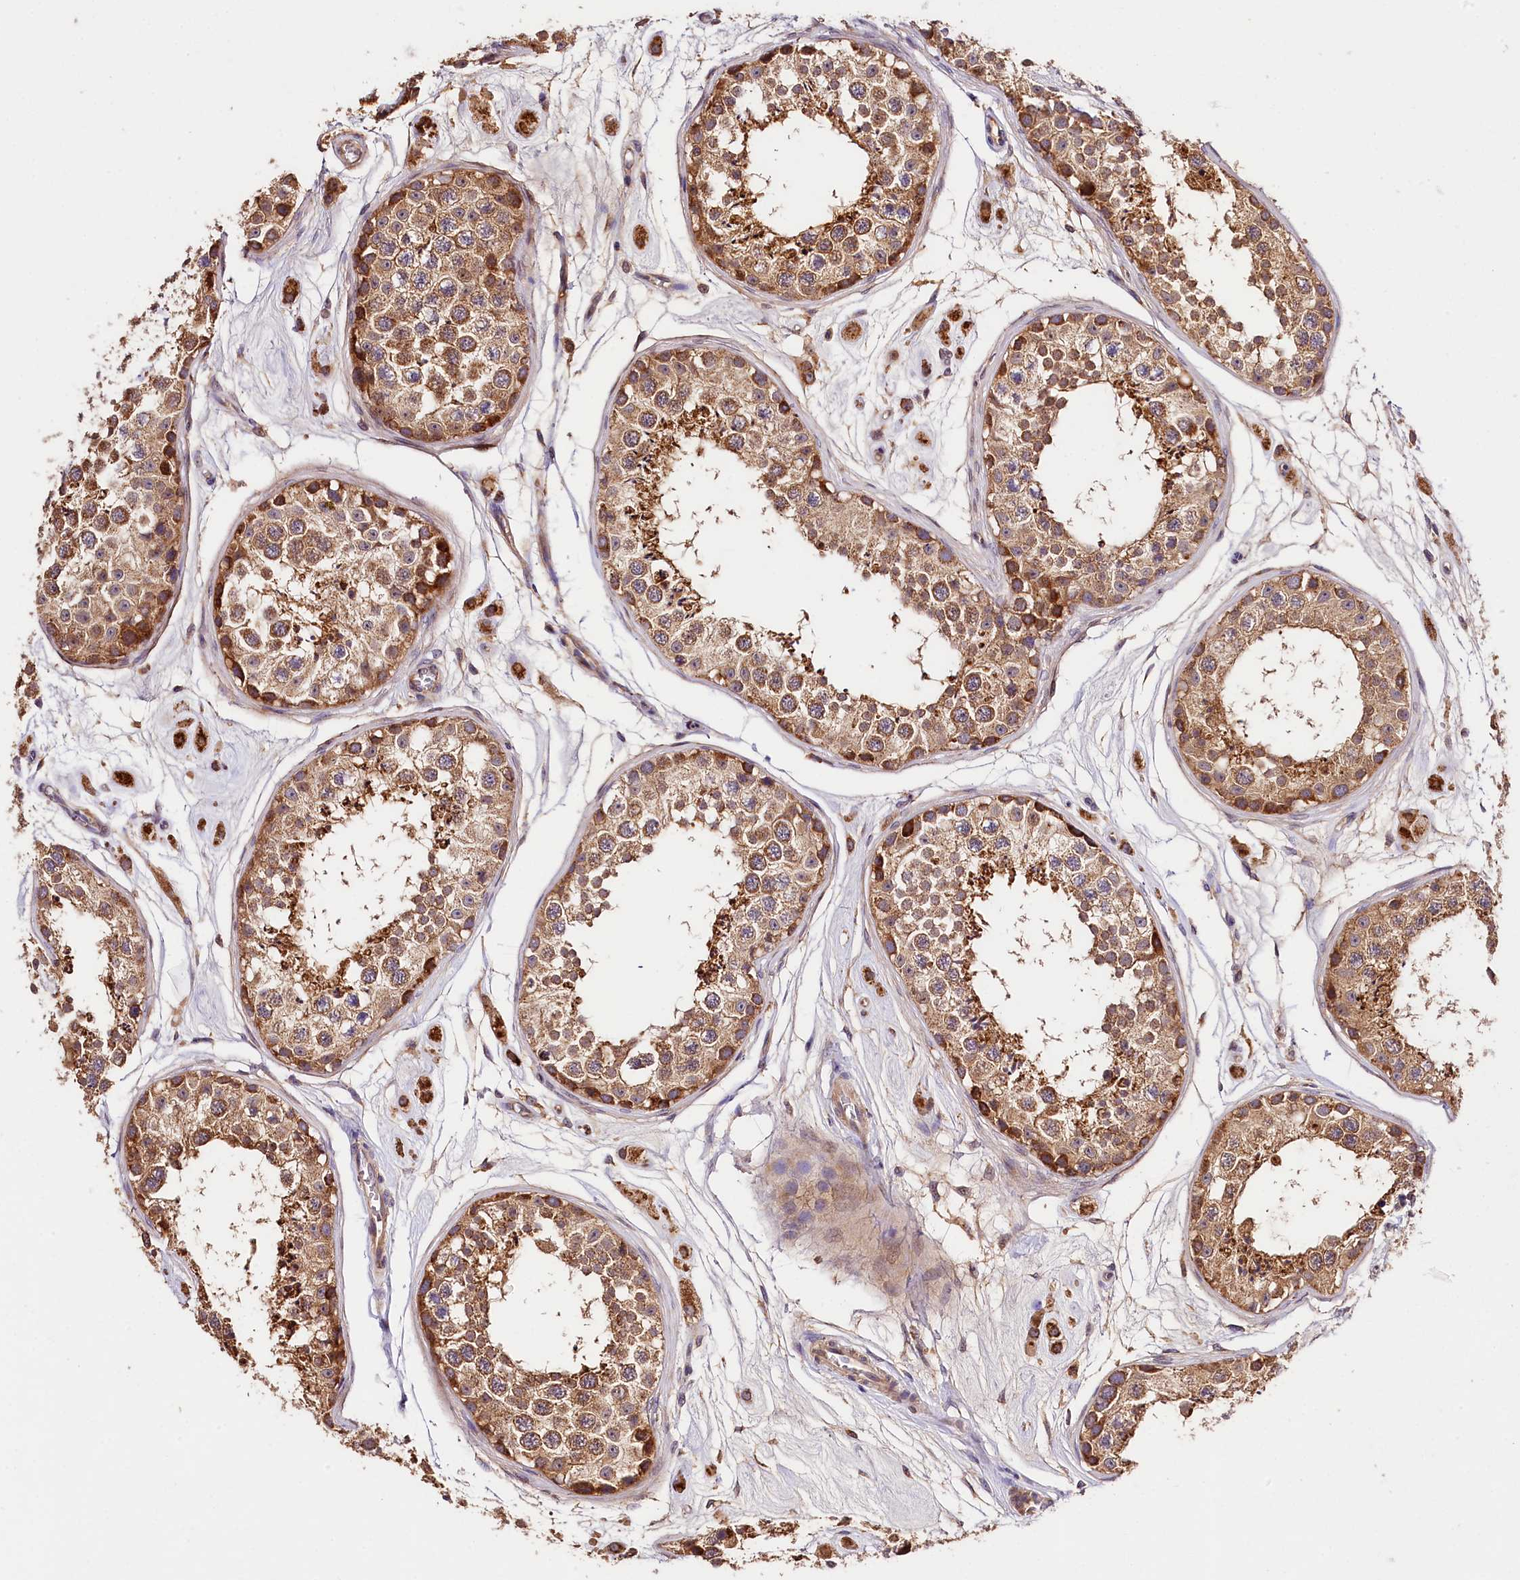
{"staining": {"intensity": "moderate", "quantity": ">75%", "location": "cytoplasmic/membranous"}, "tissue": "testis", "cell_type": "Cells in seminiferous ducts", "image_type": "normal", "snomed": [{"axis": "morphology", "description": "Normal tissue, NOS"}, {"axis": "topography", "description": "Testis"}], "caption": "Benign testis was stained to show a protein in brown. There is medium levels of moderate cytoplasmic/membranous staining in approximately >75% of cells in seminiferous ducts. Immunohistochemistry (ihc) stains the protein of interest in brown and the nuclei are stained blue.", "gene": "KPTN", "patient": {"sex": "male", "age": 25}}